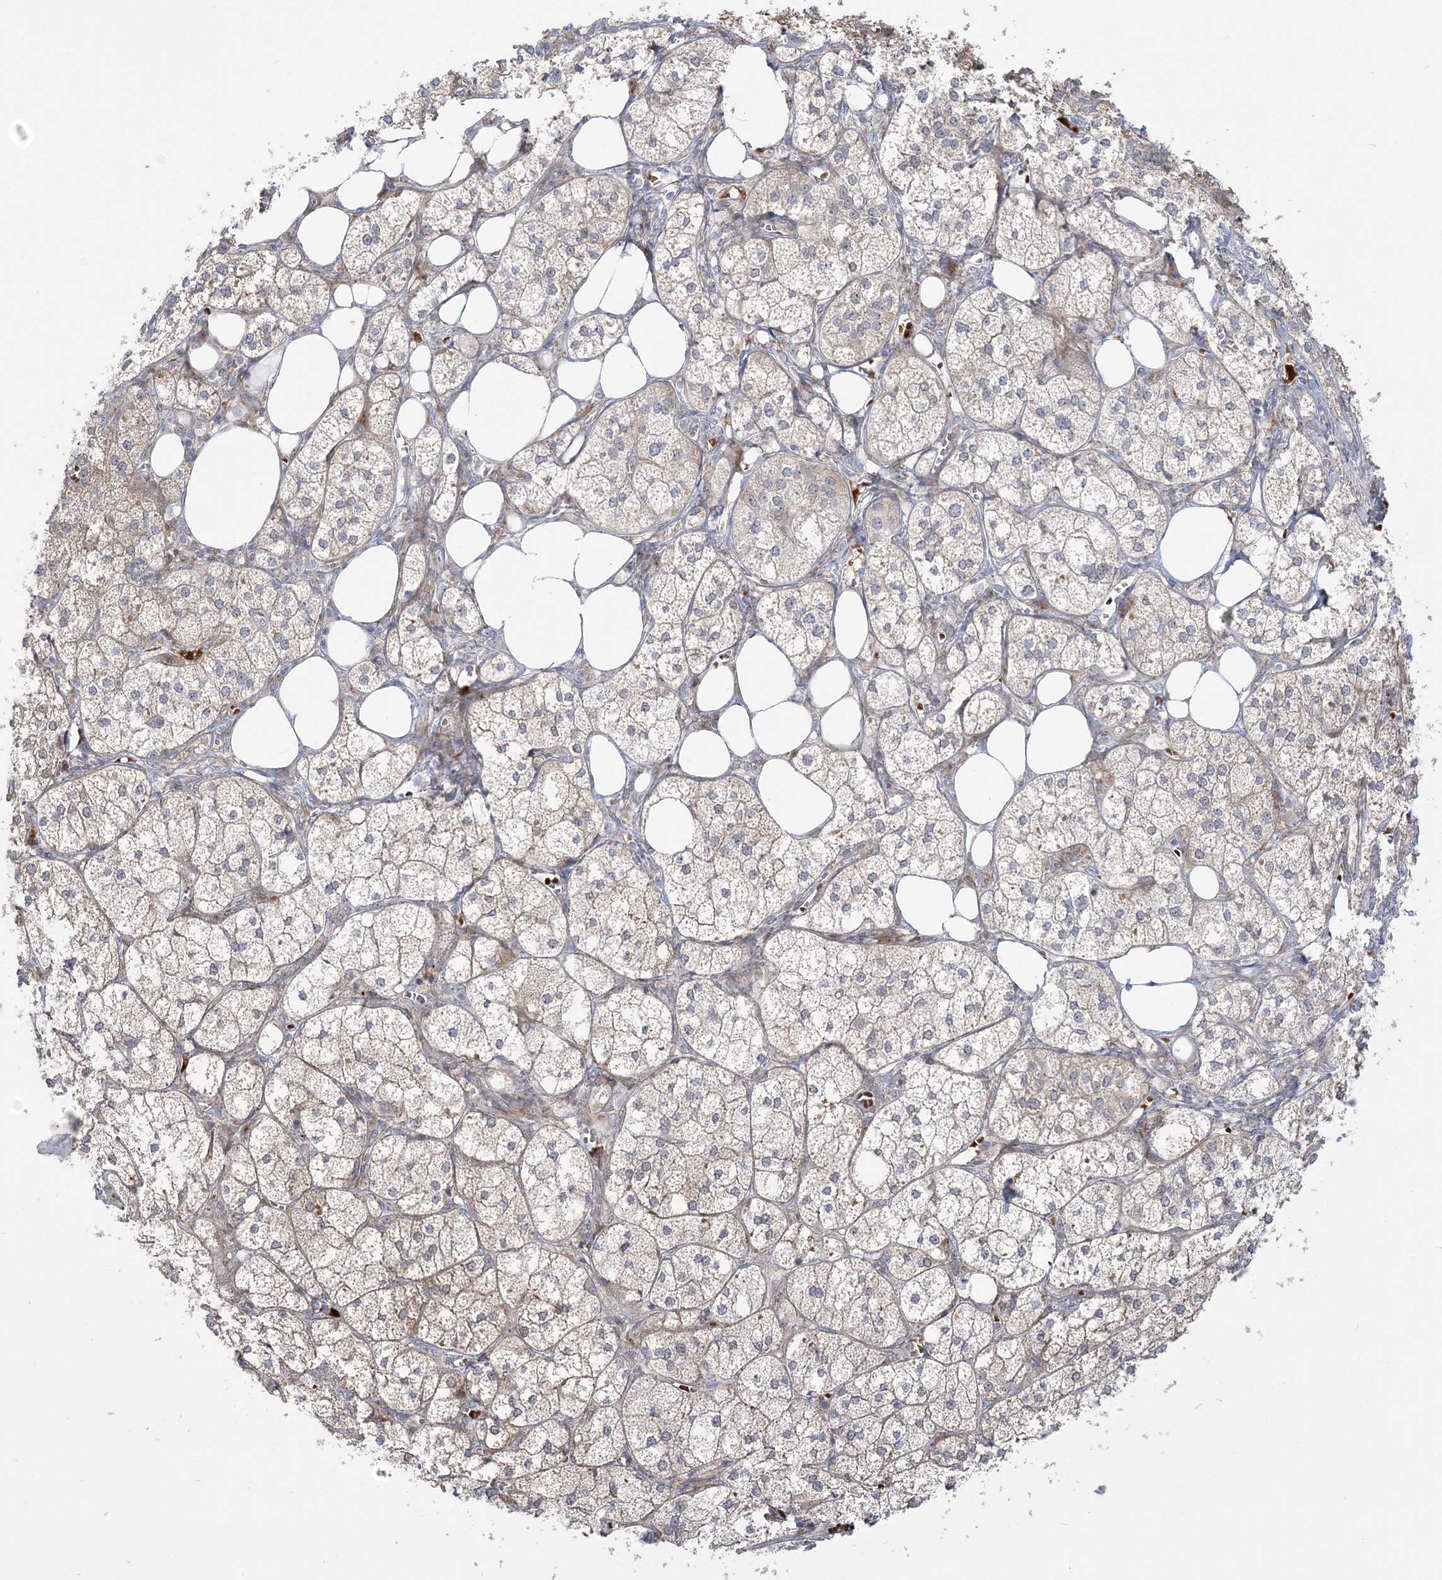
{"staining": {"intensity": "moderate", "quantity": "25%-75%", "location": "cytoplasmic/membranous"}, "tissue": "adrenal gland", "cell_type": "Glandular cells", "image_type": "normal", "snomed": [{"axis": "morphology", "description": "Normal tissue, NOS"}, {"axis": "topography", "description": "Adrenal gland"}], "caption": "Glandular cells show moderate cytoplasmic/membranous staining in about 25%-75% of cells in unremarkable adrenal gland.", "gene": "NUDT9", "patient": {"sex": "female", "age": 61}}